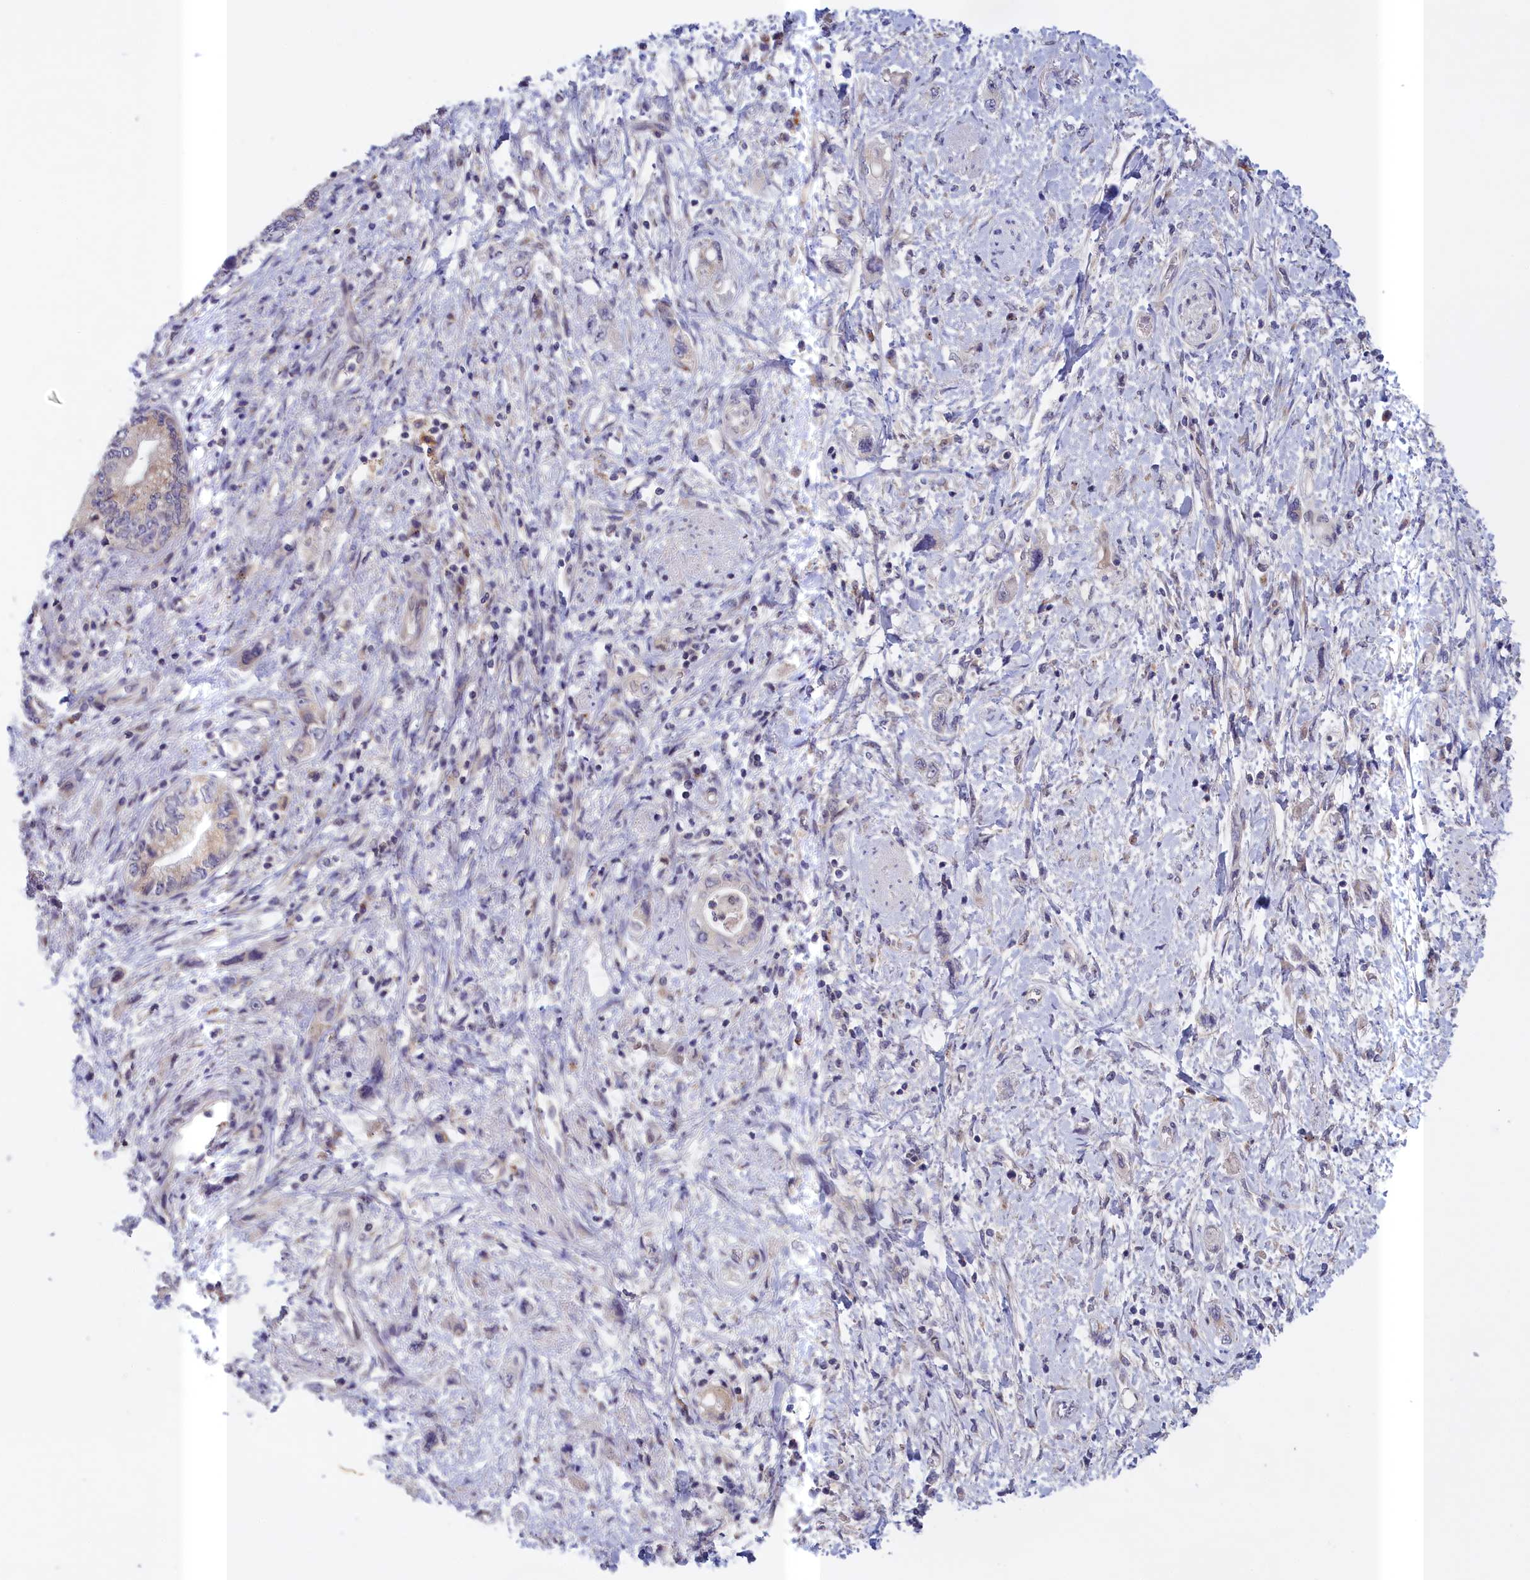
{"staining": {"intensity": "weak", "quantity": "<25%", "location": "cytoplasmic/membranous"}, "tissue": "pancreatic cancer", "cell_type": "Tumor cells", "image_type": "cancer", "snomed": [{"axis": "morphology", "description": "Adenocarcinoma, NOS"}, {"axis": "topography", "description": "Pancreas"}], "caption": "Pancreatic adenocarcinoma was stained to show a protein in brown. There is no significant expression in tumor cells.", "gene": "IGFALS", "patient": {"sex": "female", "age": 73}}